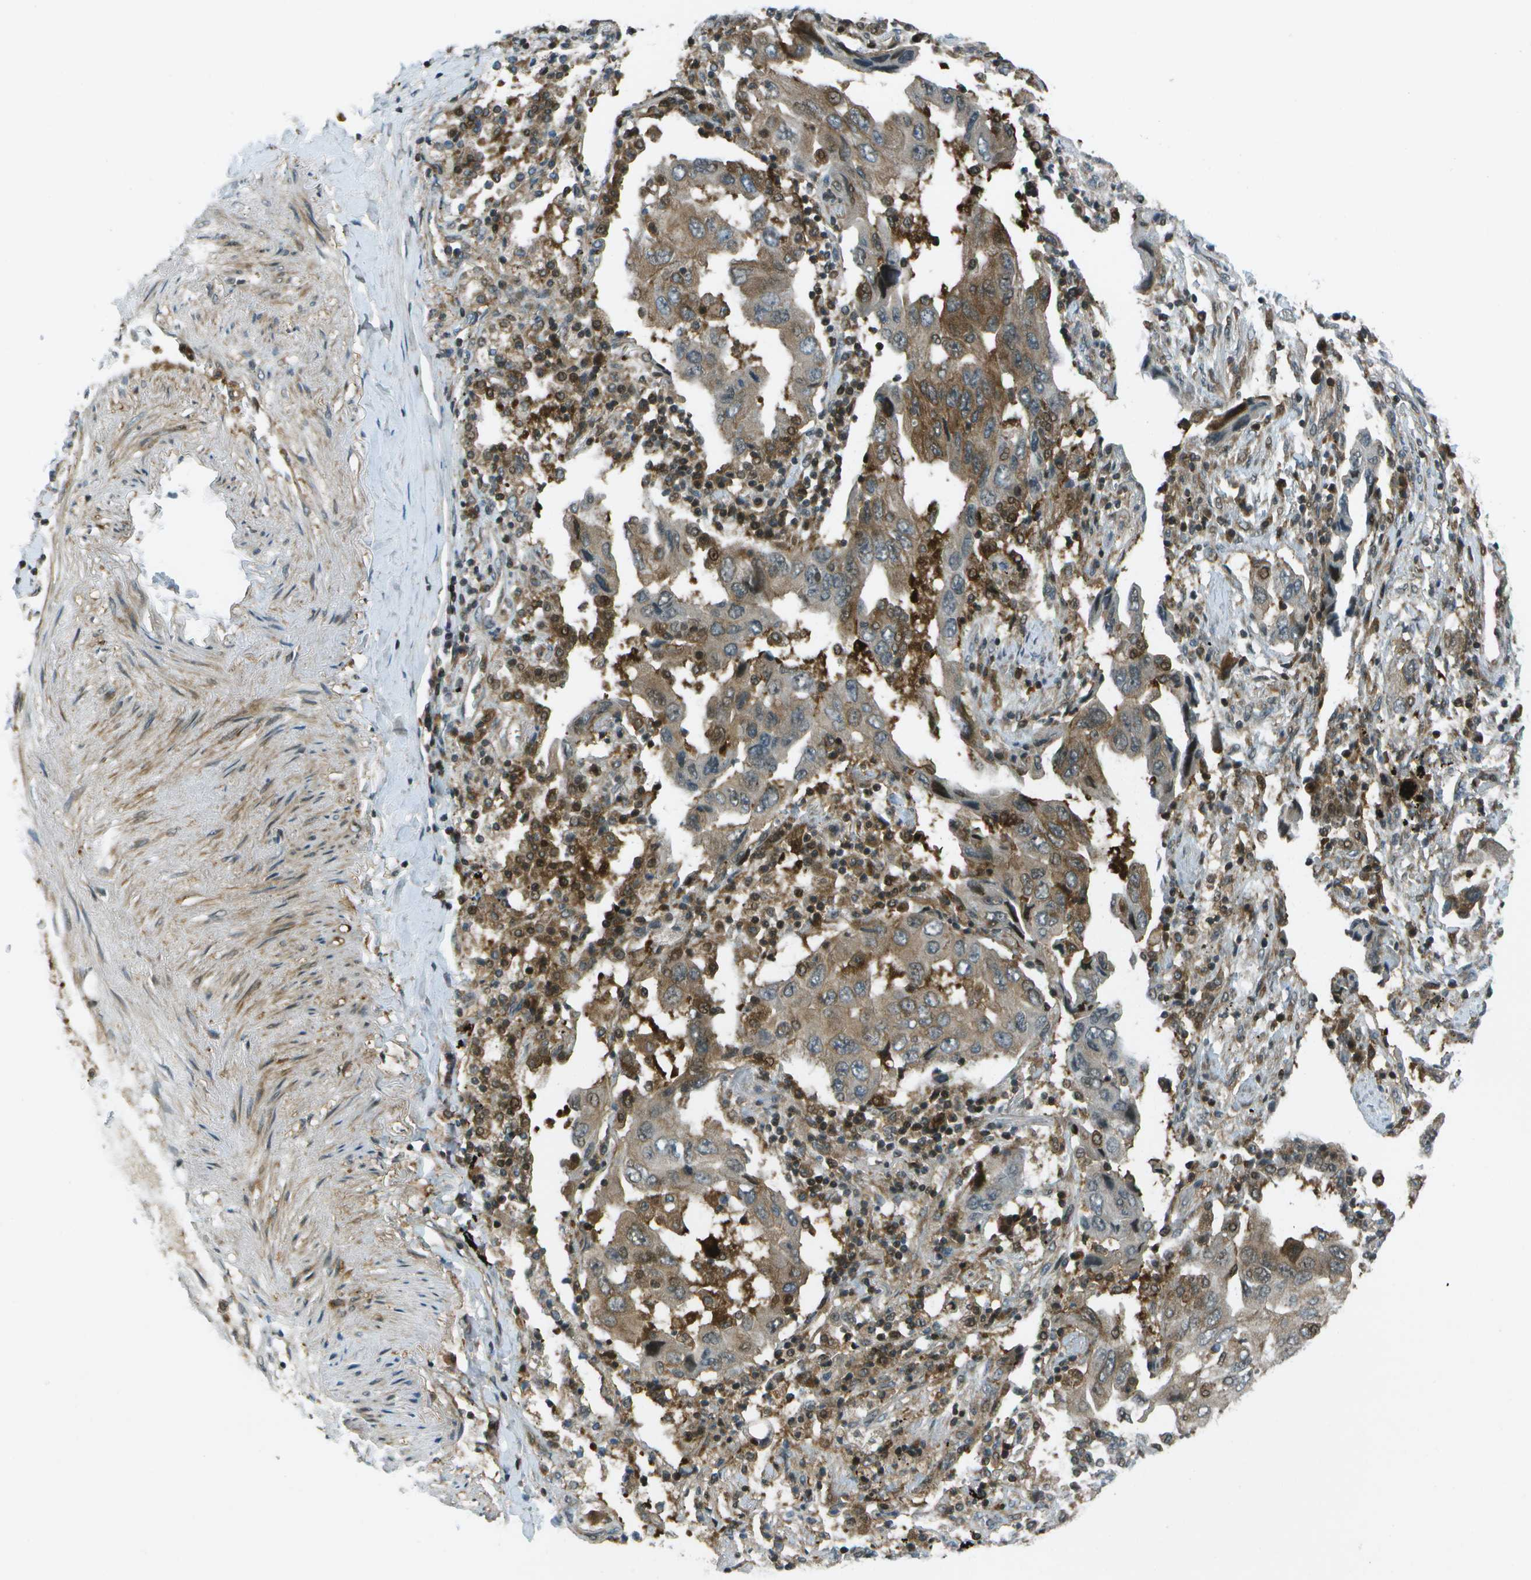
{"staining": {"intensity": "moderate", "quantity": ">75%", "location": "cytoplasmic/membranous"}, "tissue": "lung cancer", "cell_type": "Tumor cells", "image_type": "cancer", "snomed": [{"axis": "morphology", "description": "Adenocarcinoma, NOS"}, {"axis": "topography", "description": "Lung"}], "caption": "Immunohistochemistry (IHC) staining of adenocarcinoma (lung), which exhibits medium levels of moderate cytoplasmic/membranous expression in approximately >75% of tumor cells indicating moderate cytoplasmic/membranous protein expression. The staining was performed using DAB (3,3'-diaminobenzidine) (brown) for protein detection and nuclei were counterstained in hematoxylin (blue).", "gene": "TMEM19", "patient": {"sex": "female", "age": 65}}